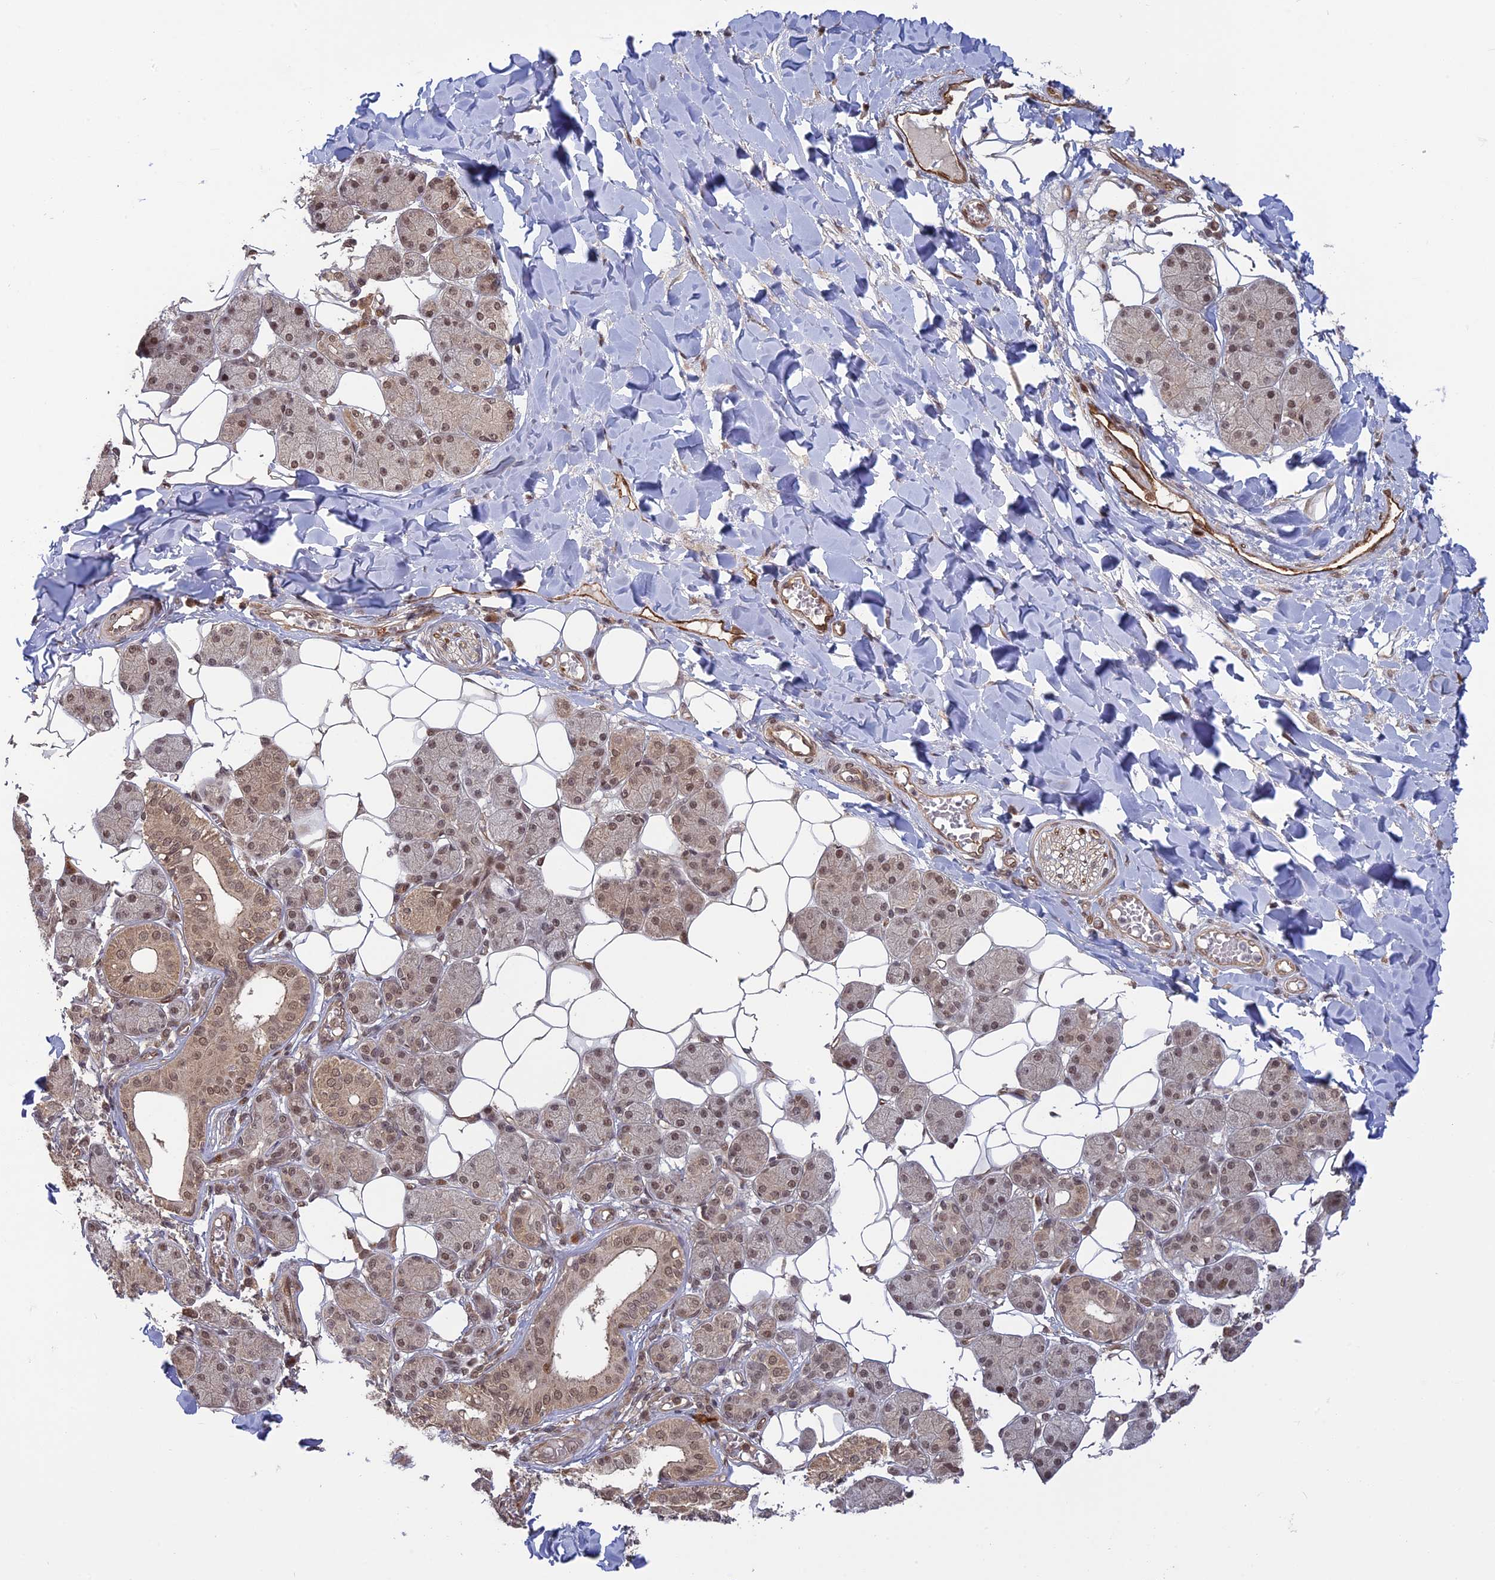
{"staining": {"intensity": "moderate", "quantity": ">75%", "location": "nuclear"}, "tissue": "salivary gland", "cell_type": "Glandular cells", "image_type": "normal", "snomed": [{"axis": "morphology", "description": "Normal tissue, NOS"}, {"axis": "topography", "description": "Salivary gland"}], "caption": "Immunohistochemical staining of unremarkable human salivary gland displays medium levels of moderate nuclear staining in about >75% of glandular cells. Nuclei are stained in blue.", "gene": "PKIG", "patient": {"sex": "female", "age": 33}}